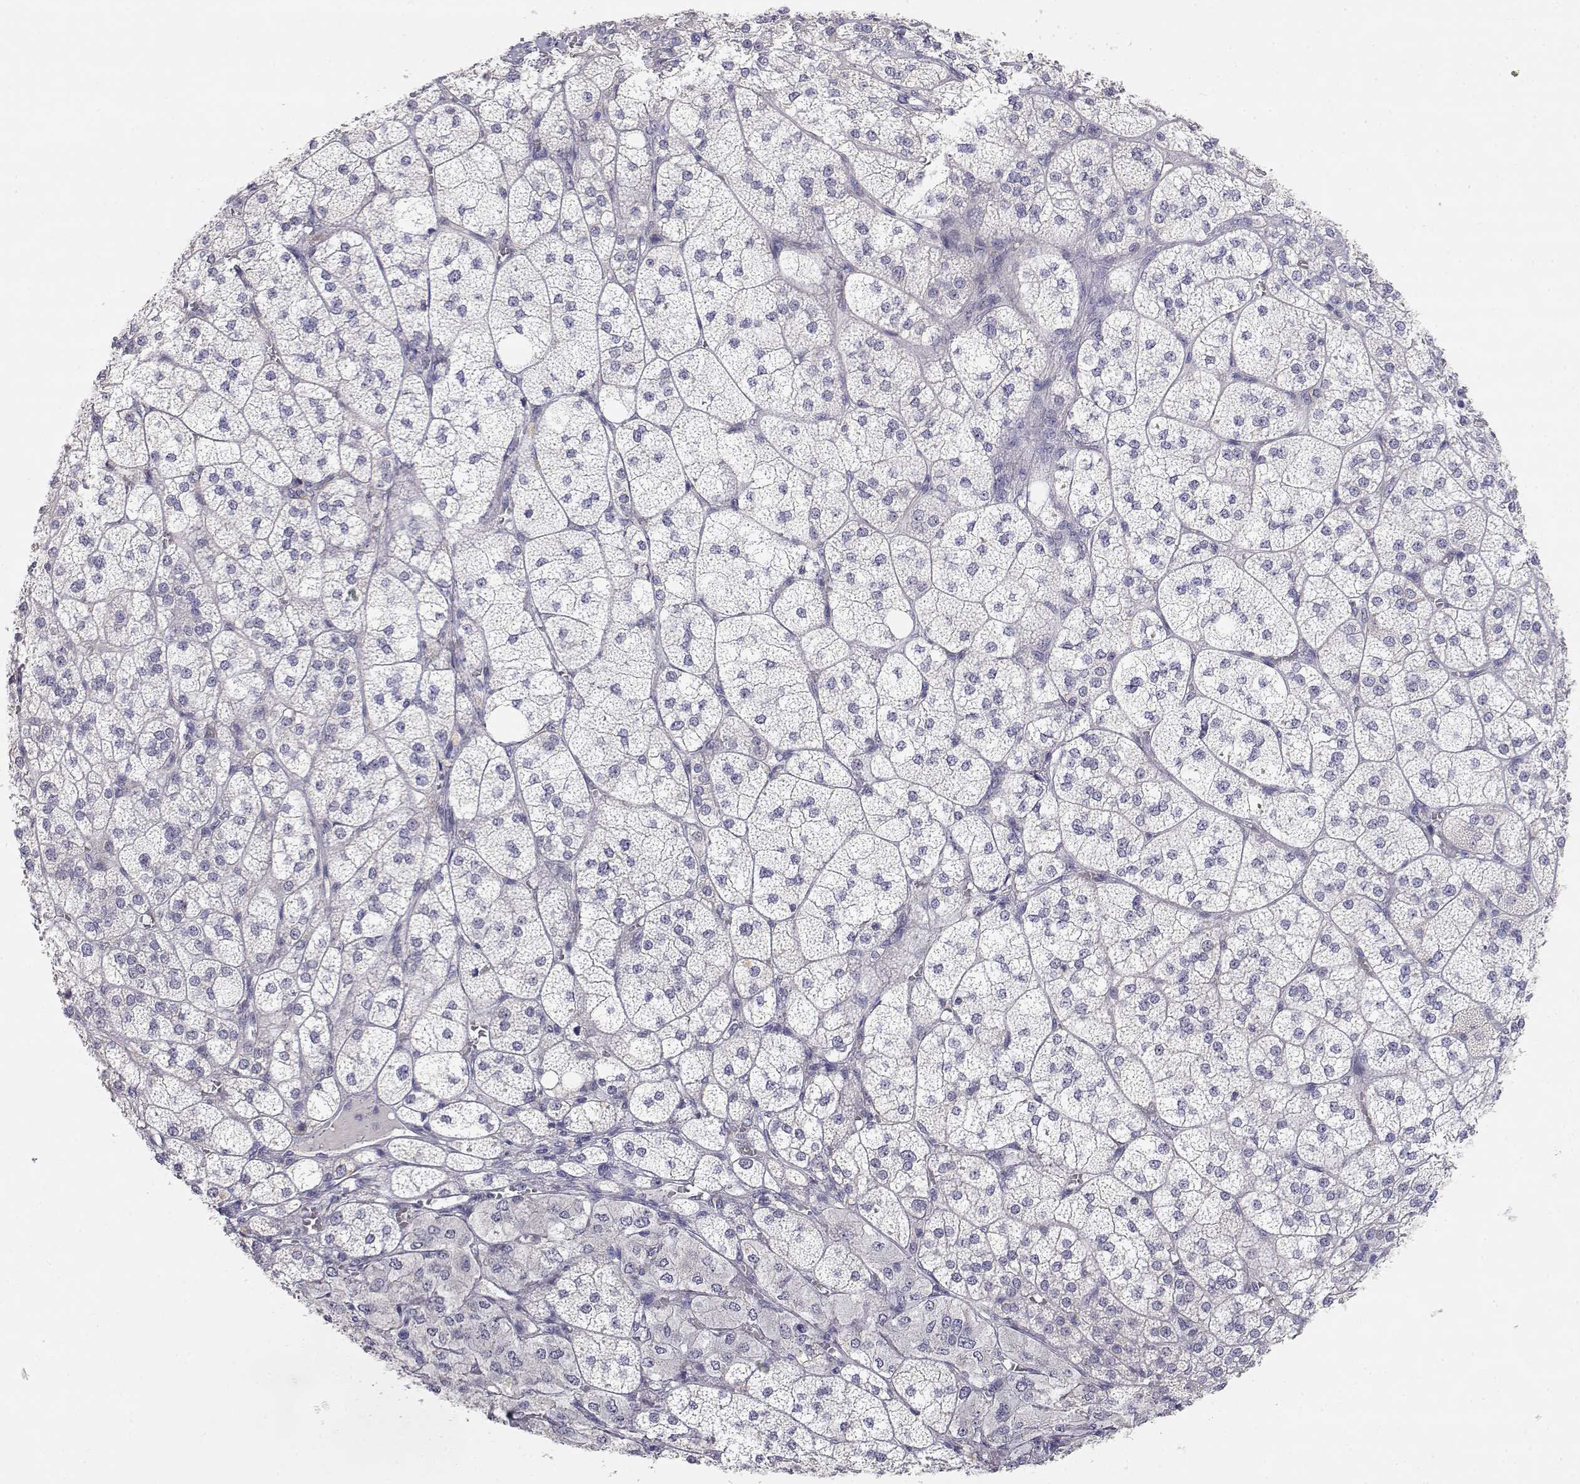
{"staining": {"intensity": "weak", "quantity": "<25%", "location": "cytoplasmic/membranous"}, "tissue": "adrenal gland", "cell_type": "Glandular cells", "image_type": "normal", "snomed": [{"axis": "morphology", "description": "Normal tissue, NOS"}, {"axis": "topography", "description": "Adrenal gland"}], "caption": "IHC micrograph of normal adrenal gland: human adrenal gland stained with DAB displays no significant protein positivity in glandular cells.", "gene": "ADA", "patient": {"sex": "female", "age": 60}}